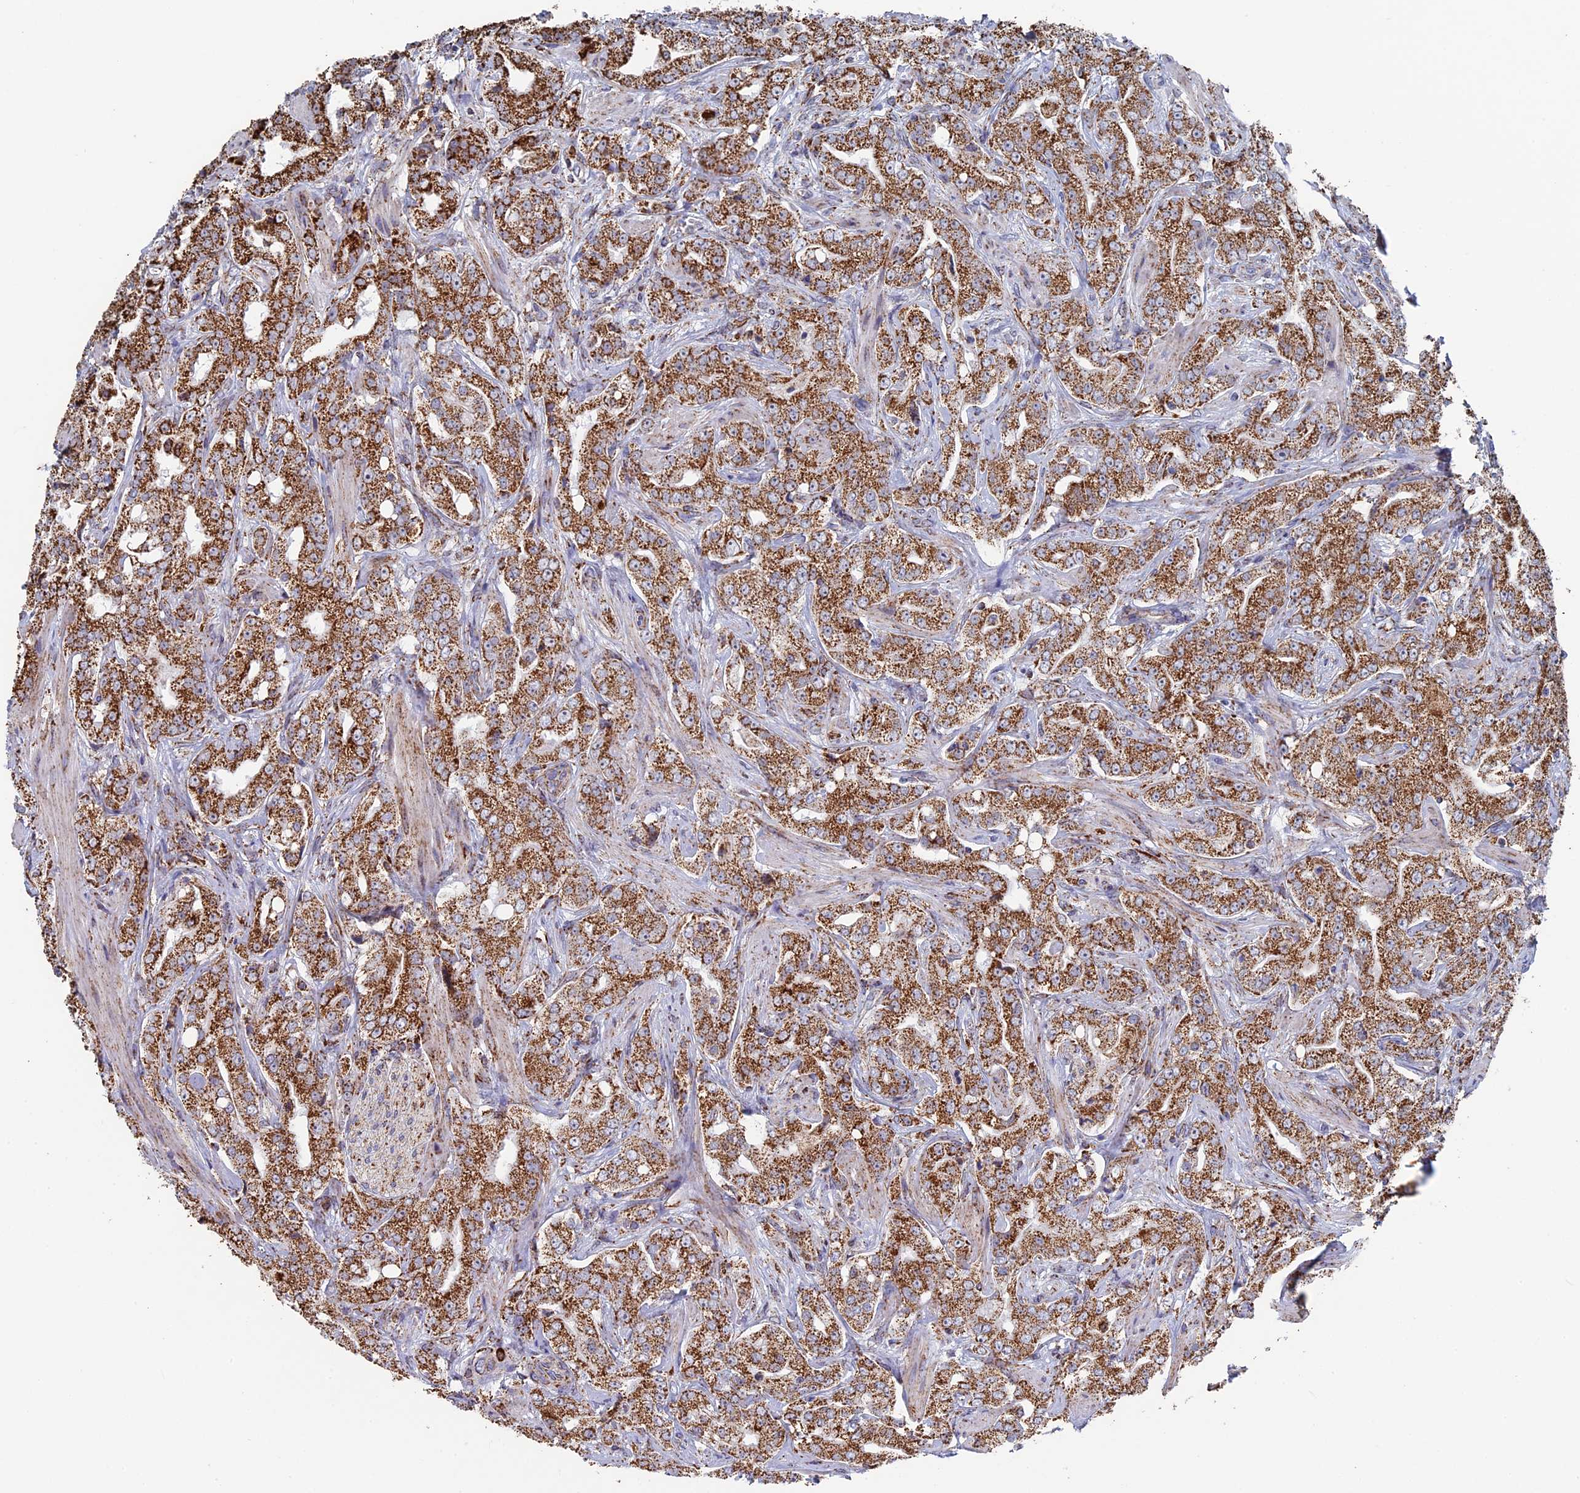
{"staining": {"intensity": "moderate", "quantity": ">75%", "location": "cytoplasmic/membranous"}, "tissue": "prostate cancer", "cell_type": "Tumor cells", "image_type": "cancer", "snomed": [{"axis": "morphology", "description": "Adenocarcinoma, Low grade"}, {"axis": "topography", "description": "Prostate"}], "caption": "A medium amount of moderate cytoplasmic/membranous staining is seen in about >75% of tumor cells in prostate cancer tissue.", "gene": "SEC24D", "patient": {"sex": "male", "age": 67}}